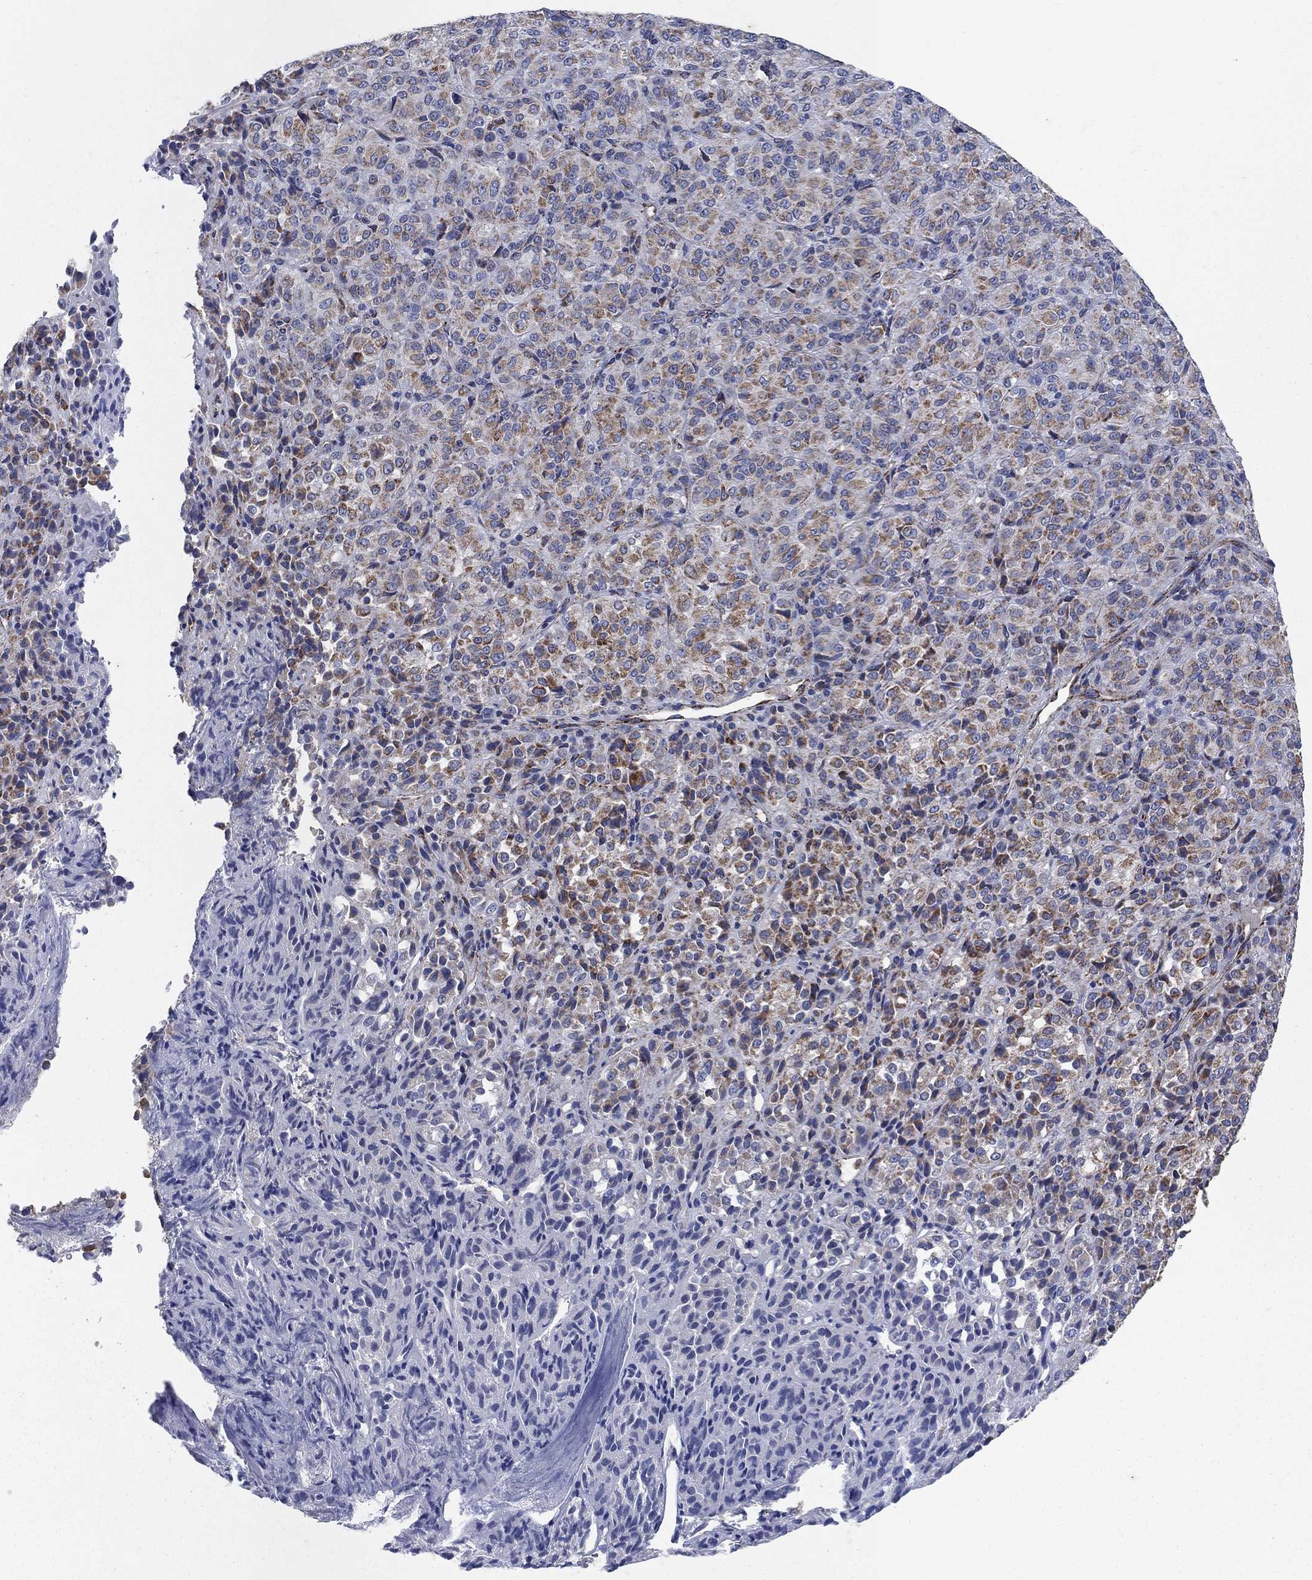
{"staining": {"intensity": "moderate", "quantity": "25%-75%", "location": "cytoplasmic/membranous"}, "tissue": "melanoma", "cell_type": "Tumor cells", "image_type": "cancer", "snomed": [{"axis": "morphology", "description": "Malignant melanoma, Metastatic site"}, {"axis": "topography", "description": "Brain"}], "caption": "Moderate cytoplasmic/membranous protein staining is appreciated in about 25%-75% of tumor cells in malignant melanoma (metastatic site).", "gene": "PNPLA2", "patient": {"sex": "female", "age": 56}}